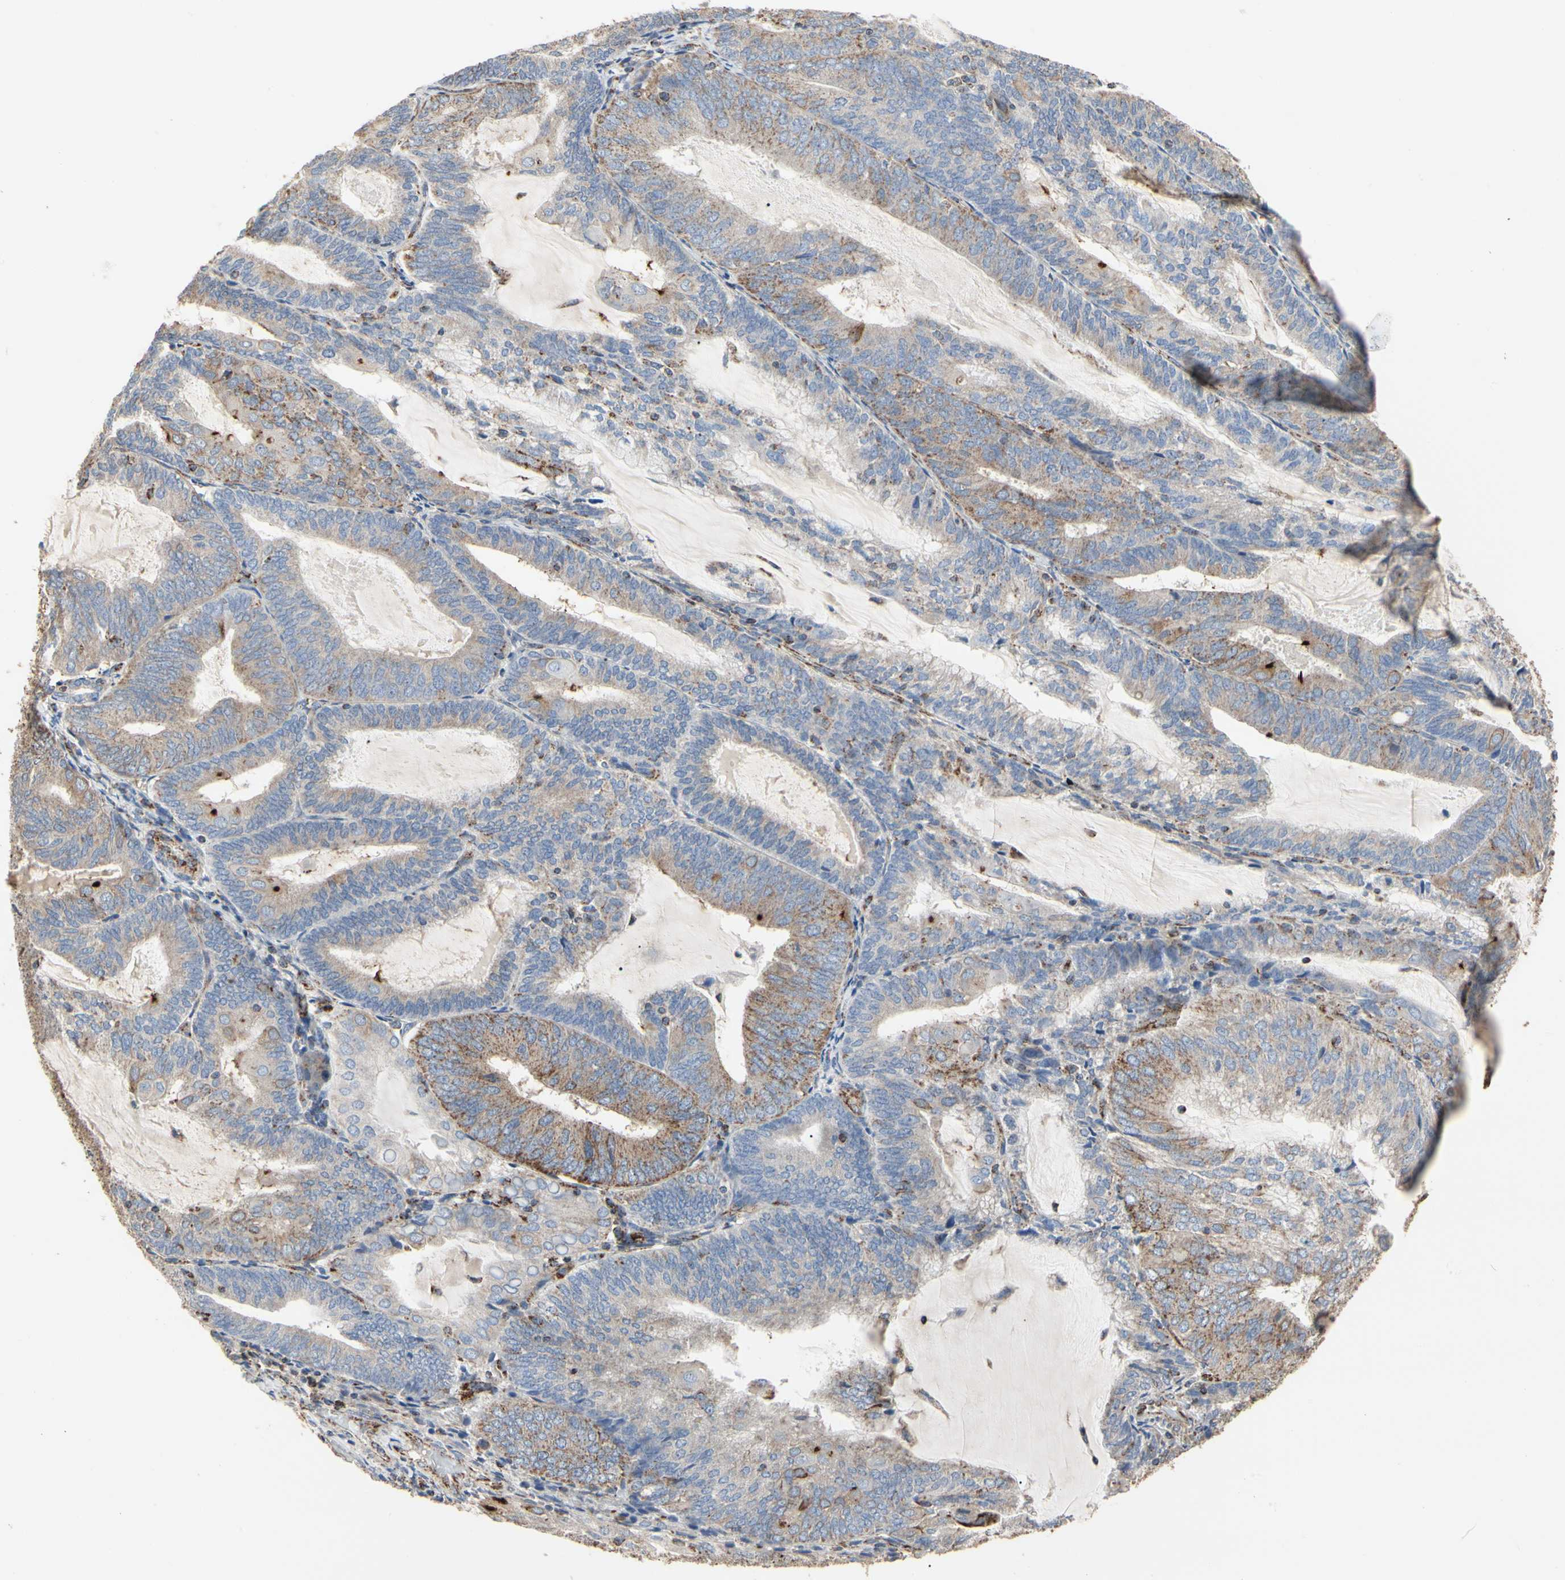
{"staining": {"intensity": "weak", "quantity": "25%-75%", "location": "cytoplasmic/membranous"}, "tissue": "endometrial cancer", "cell_type": "Tumor cells", "image_type": "cancer", "snomed": [{"axis": "morphology", "description": "Adenocarcinoma, NOS"}, {"axis": "topography", "description": "Endometrium"}], "caption": "Tumor cells exhibit low levels of weak cytoplasmic/membranous positivity in approximately 25%-75% of cells in endometrial adenocarcinoma.", "gene": "TUBA1A", "patient": {"sex": "female", "age": 81}}